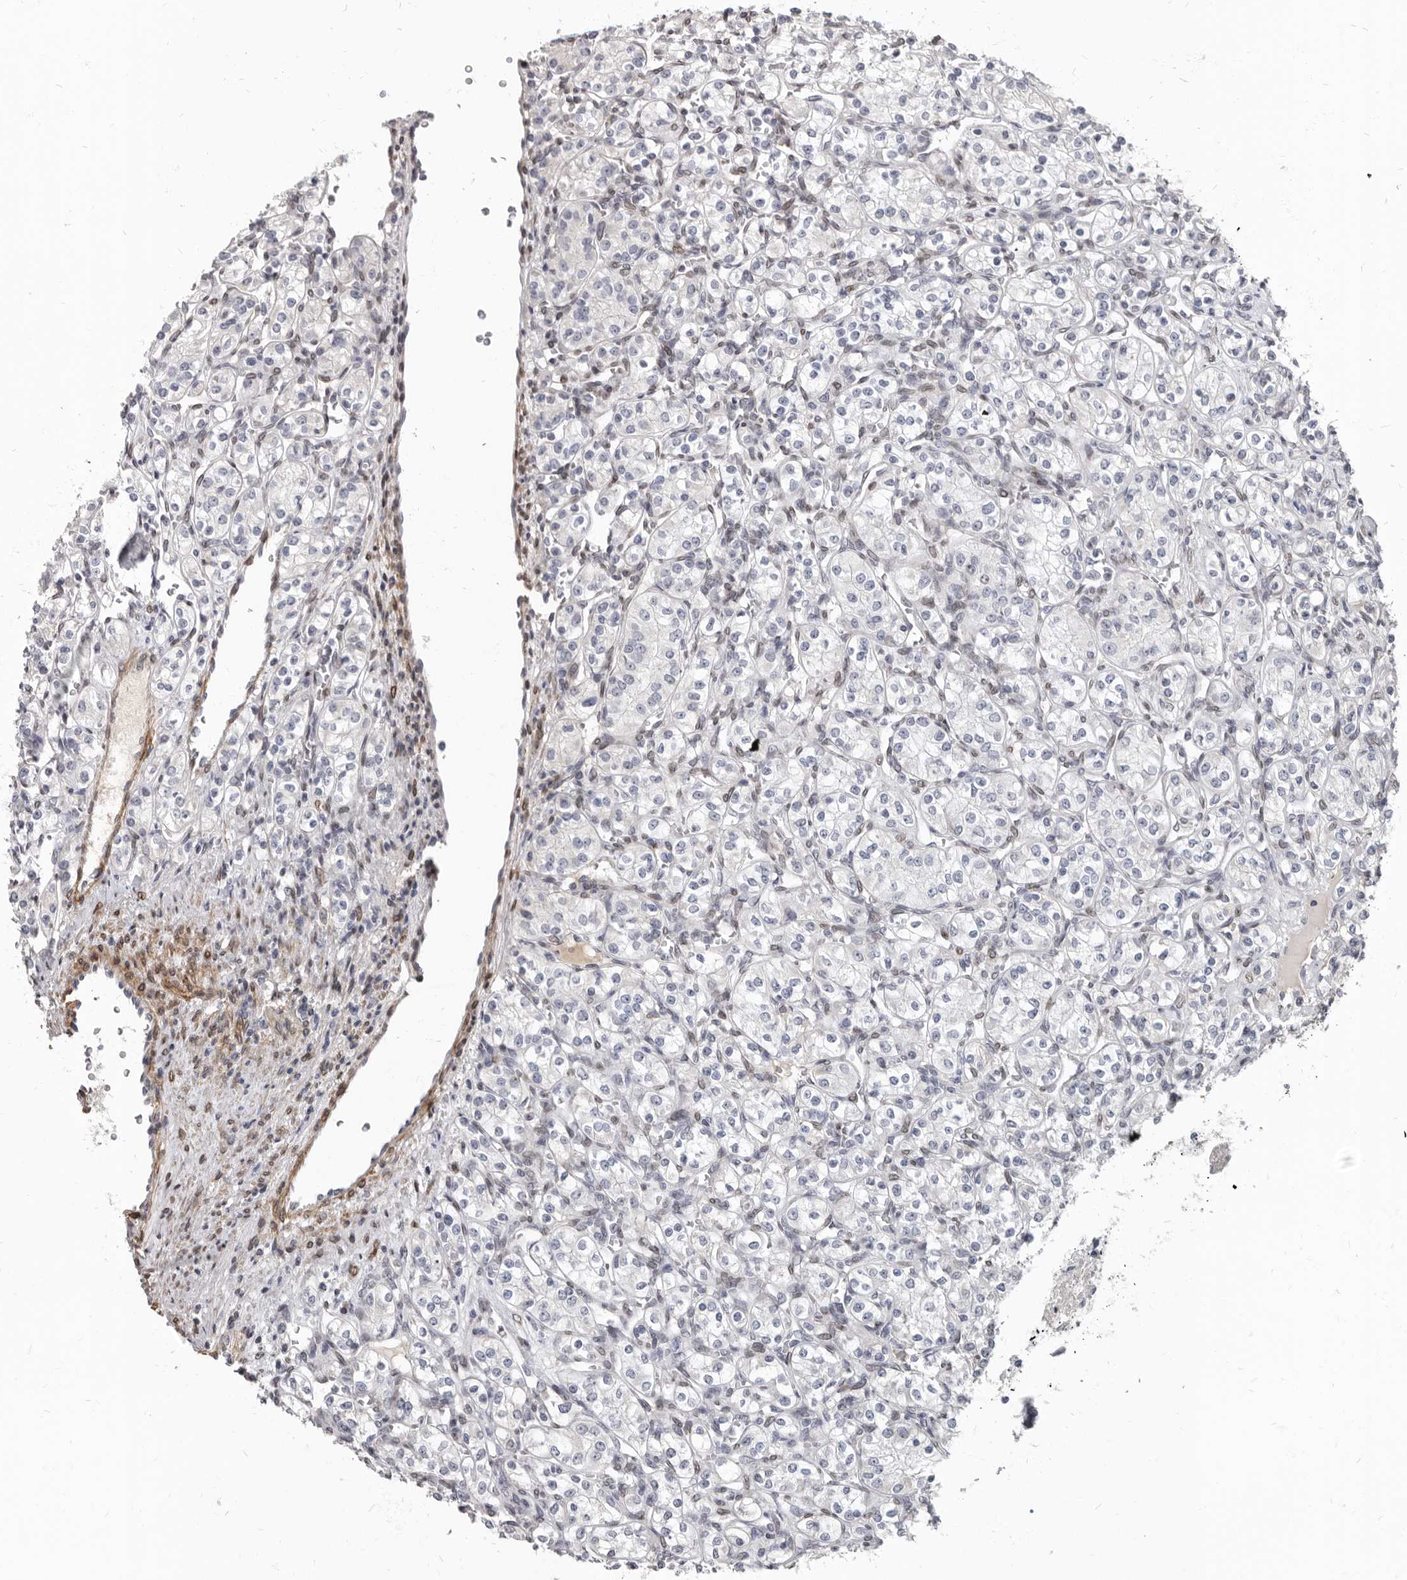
{"staining": {"intensity": "negative", "quantity": "none", "location": "none"}, "tissue": "renal cancer", "cell_type": "Tumor cells", "image_type": "cancer", "snomed": [{"axis": "morphology", "description": "Adenocarcinoma, NOS"}, {"axis": "topography", "description": "Kidney"}], "caption": "Tumor cells show no significant protein expression in renal adenocarcinoma.", "gene": "MRGPRF", "patient": {"sex": "male", "age": 77}}